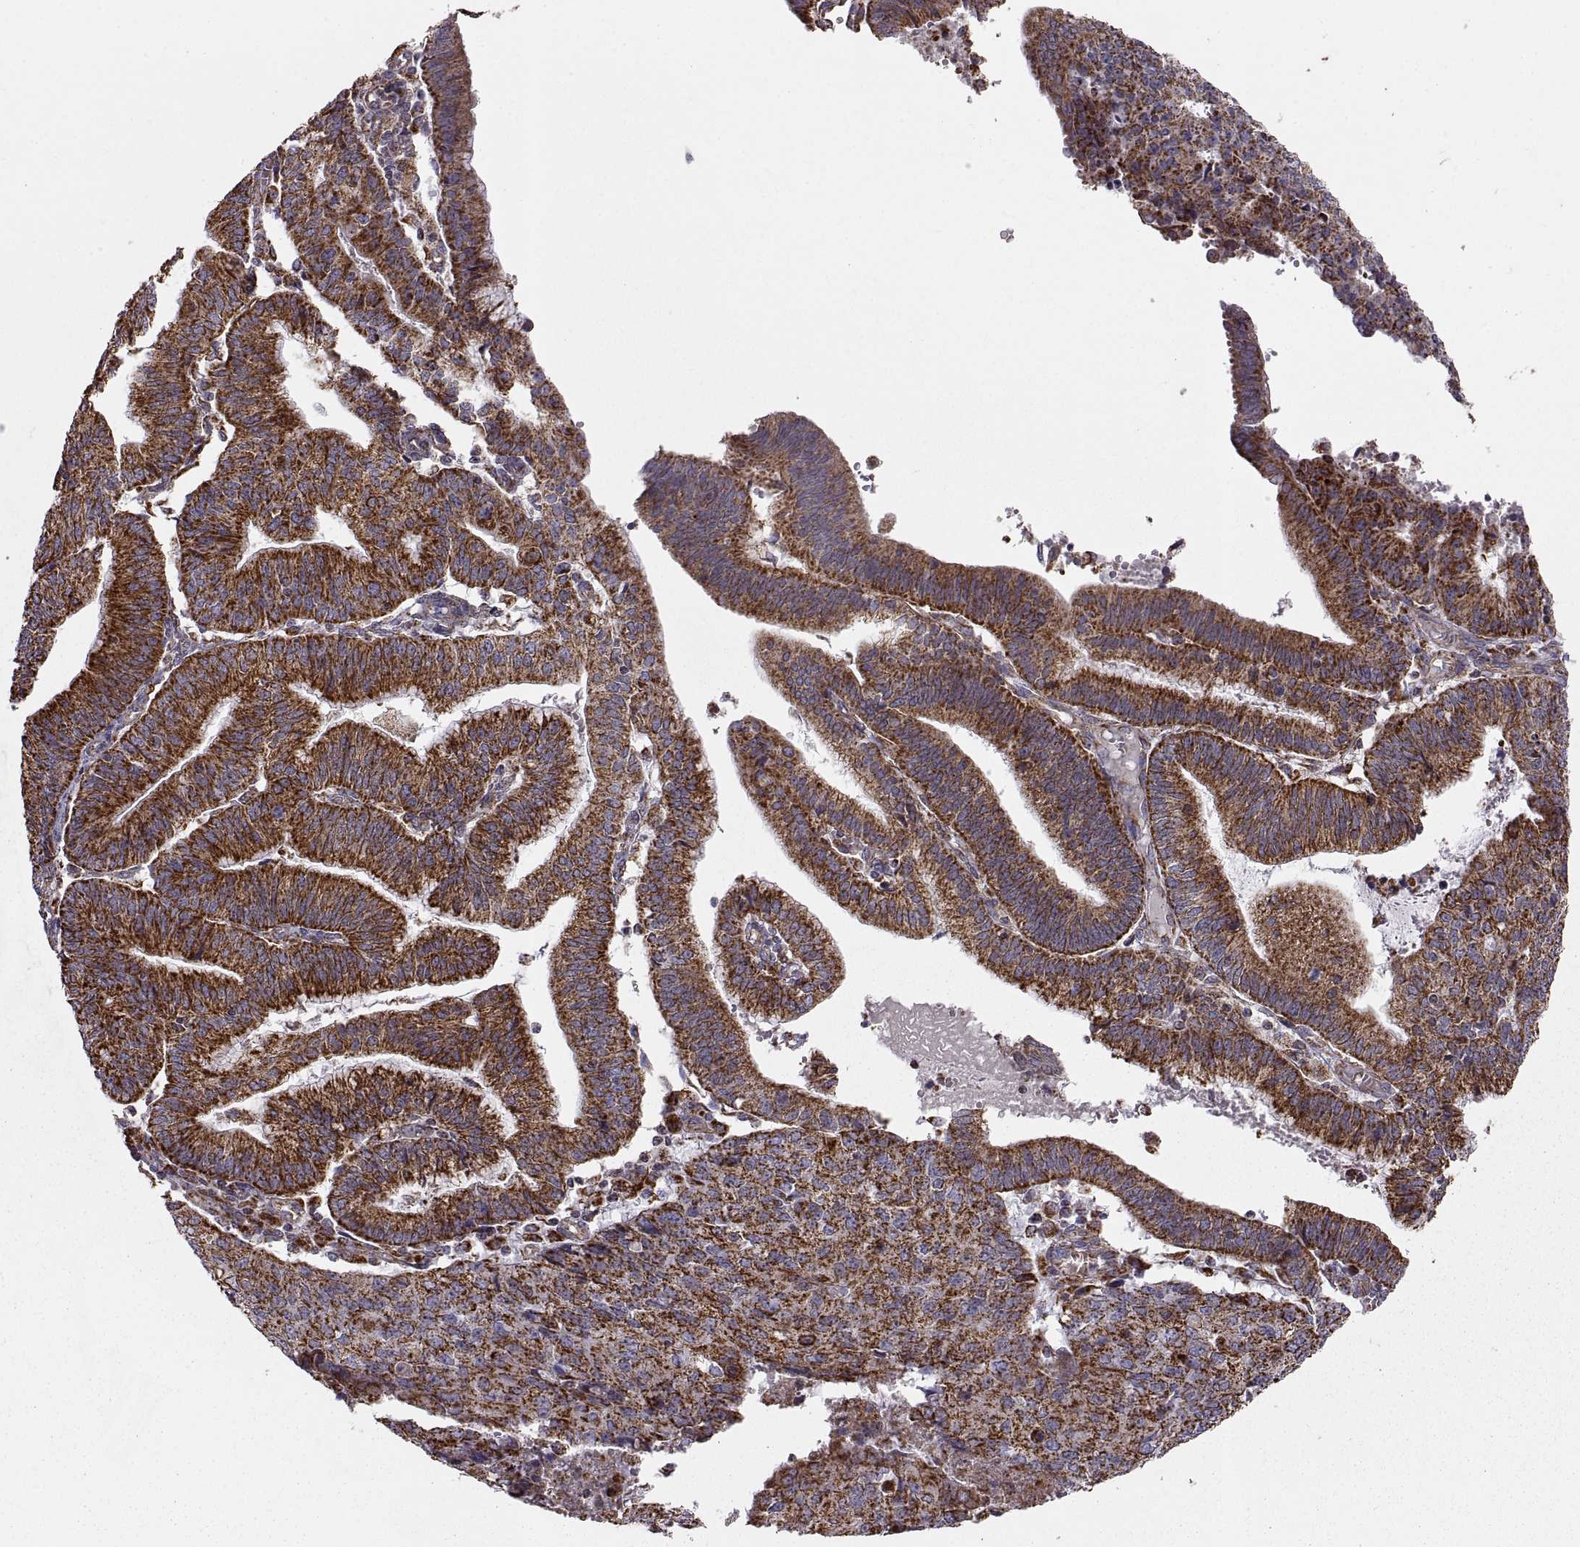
{"staining": {"intensity": "strong", "quantity": ">75%", "location": "cytoplasmic/membranous"}, "tissue": "endometrial cancer", "cell_type": "Tumor cells", "image_type": "cancer", "snomed": [{"axis": "morphology", "description": "Adenocarcinoma, NOS"}, {"axis": "topography", "description": "Endometrium"}], "caption": "This is a photomicrograph of IHC staining of endometrial cancer (adenocarcinoma), which shows strong positivity in the cytoplasmic/membranous of tumor cells.", "gene": "ARSD", "patient": {"sex": "female", "age": 82}}